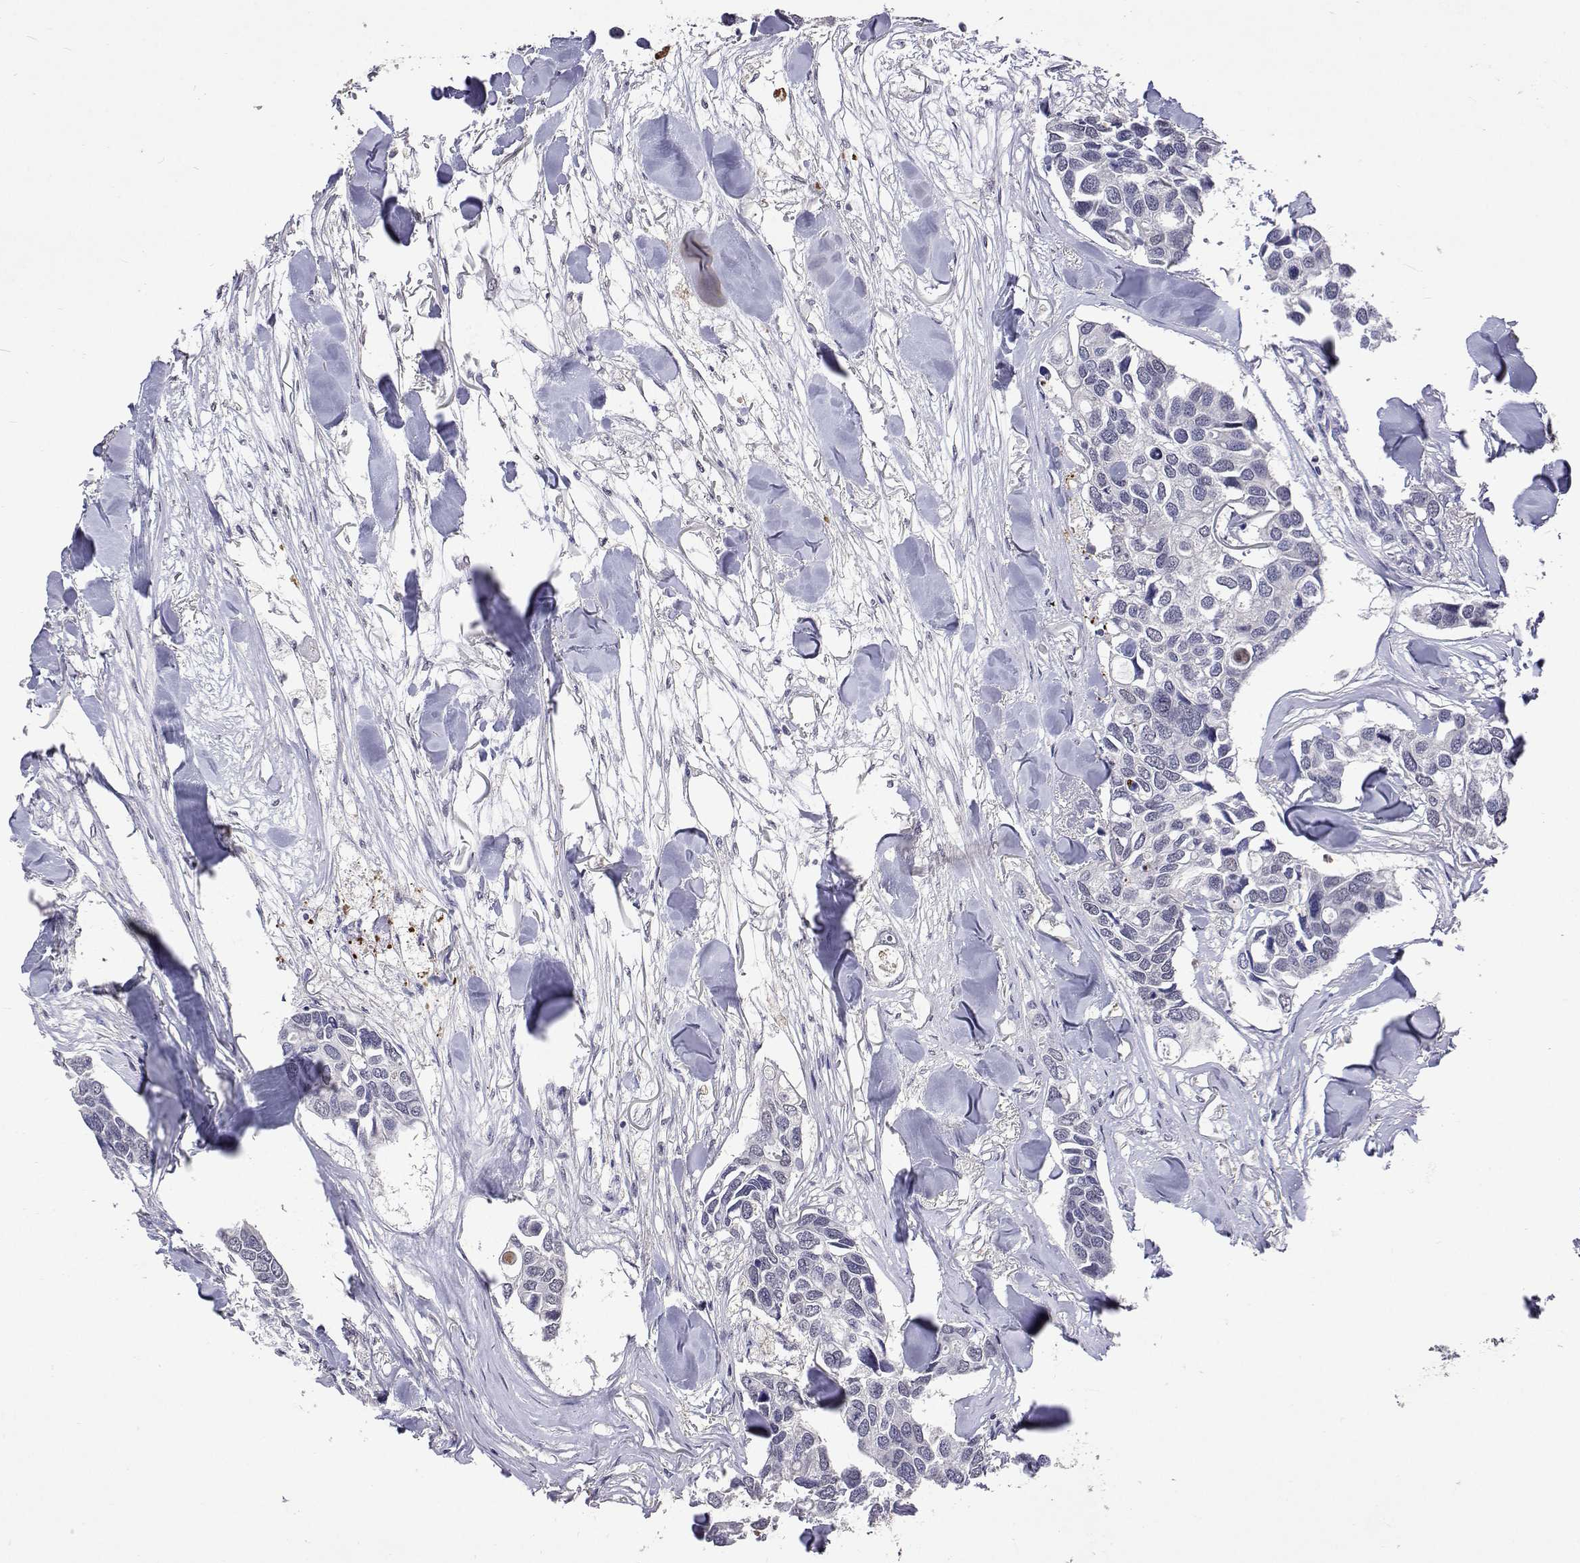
{"staining": {"intensity": "negative", "quantity": "none", "location": "none"}, "tissue": "breast cancer", "cell_type": "Tumor cells", "image_type": "cancer", "snomed": [{"axis": "morphology", "description": "Duct carcinoma"}, {"axis": "topography", "description": "Breast"}], "caption": "A photomicrograph of human breast cancer (invasive ductal carcinoma) is negative for staining in tumor cells.", "gene": "HNRNPA0", "patient": {"sex": "female", "age": 83}}